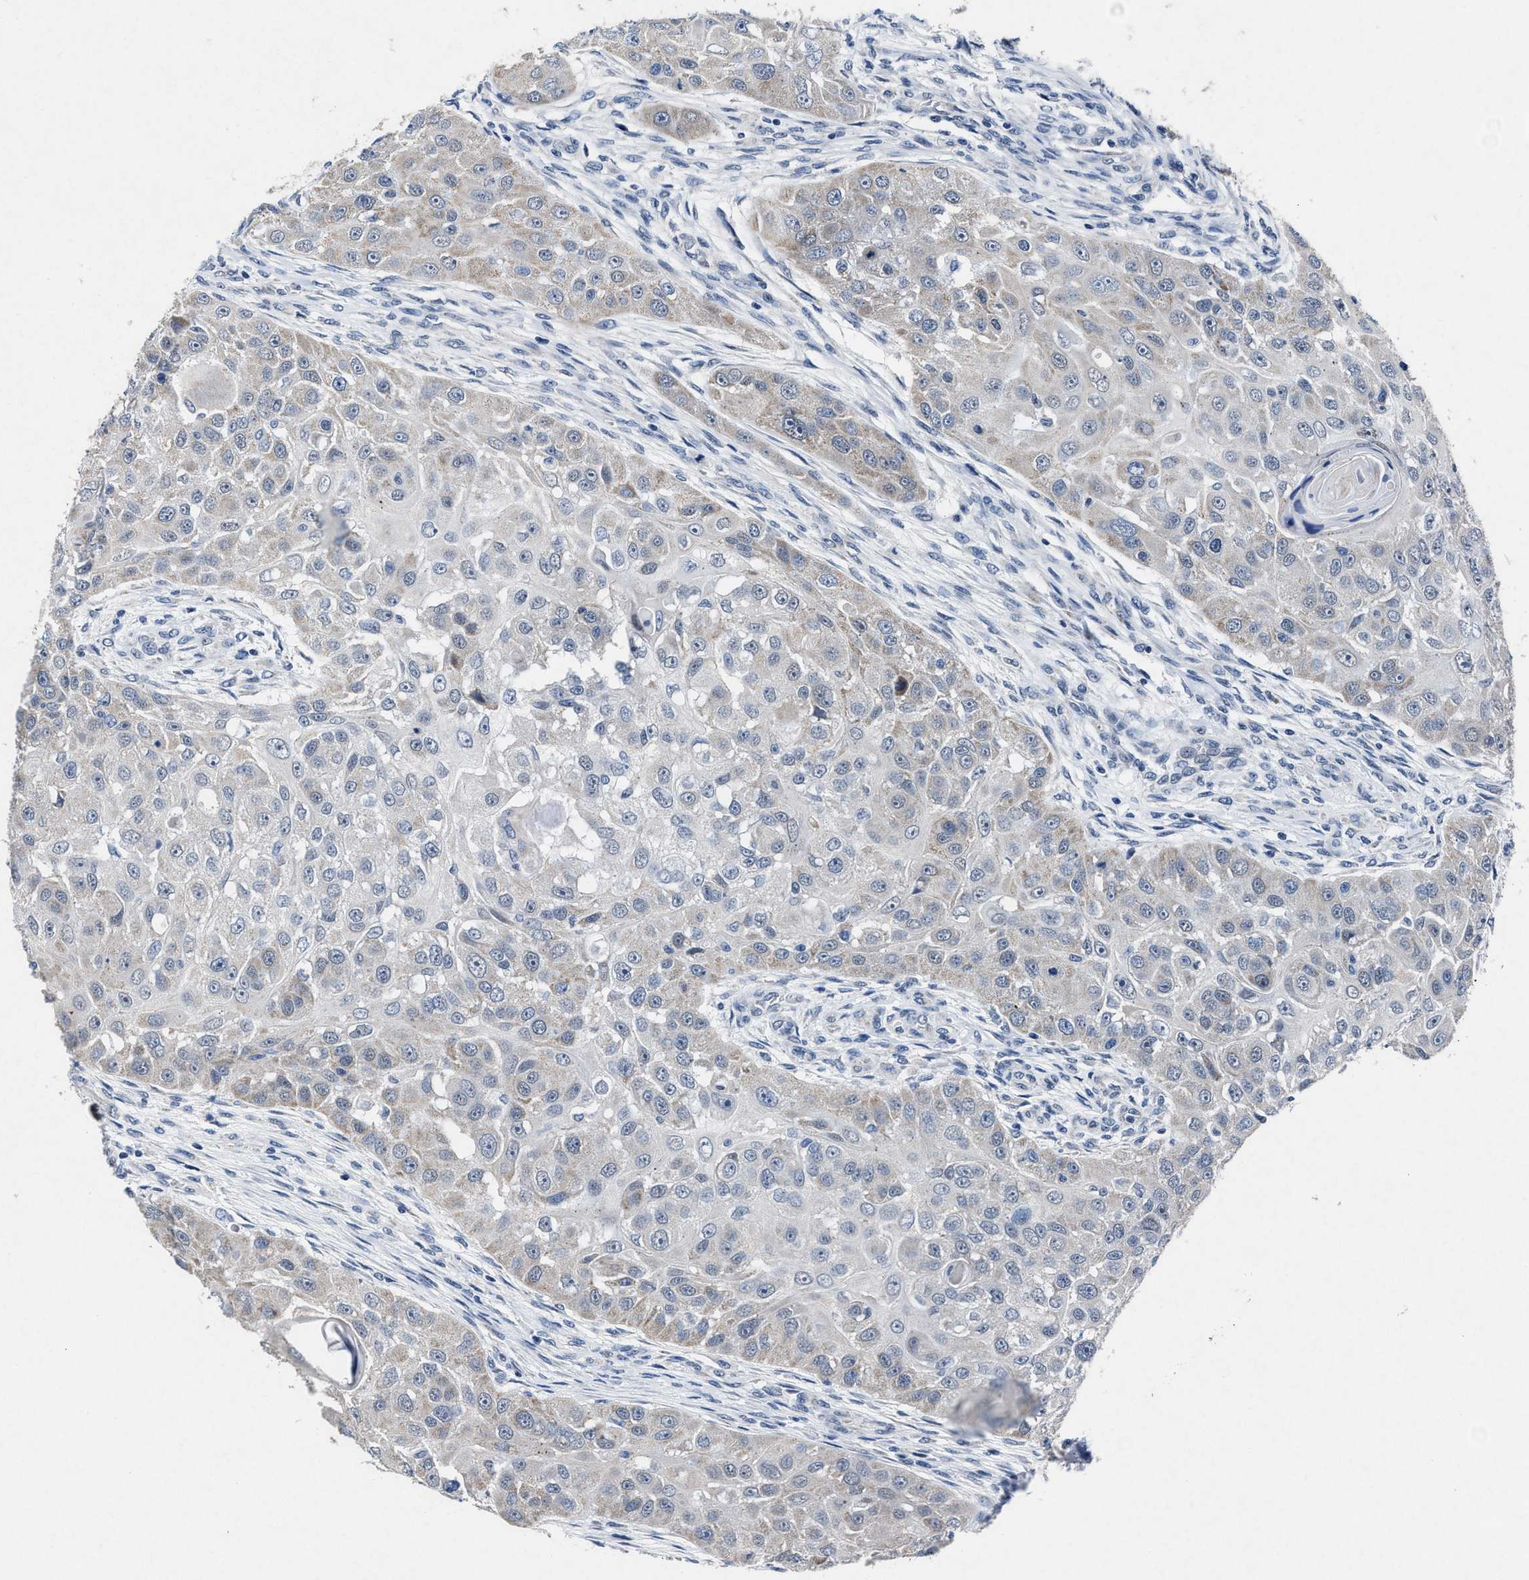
{"staining": {"intensity": "weak", "quantity": "<25%", "location": "cytoplasmic/membranous"}, "tissue": "head and neck cancer", "cell_type": "Tumor cells", "image_type": "cancer", "snomed": [{"axis": "morphology", "description": "Normal tissue, NOS"}, {"axis": "morphology", "description": "Squamous cell carcinoma, NOS"}, {"axis": "topography", "description": "Skeletal muscle"}, {"axis": "topography", "description": "Head-Neck"}], "caption": "Immunohistochemistry photomicrograph of neoplastic tissue: human head and neck cancer (squamous cell carcinoma) stained with DAB displays no significant protein expression in tumor cells.", "gene": "ID3", "patient": {"sex": "male", "age": 51}}